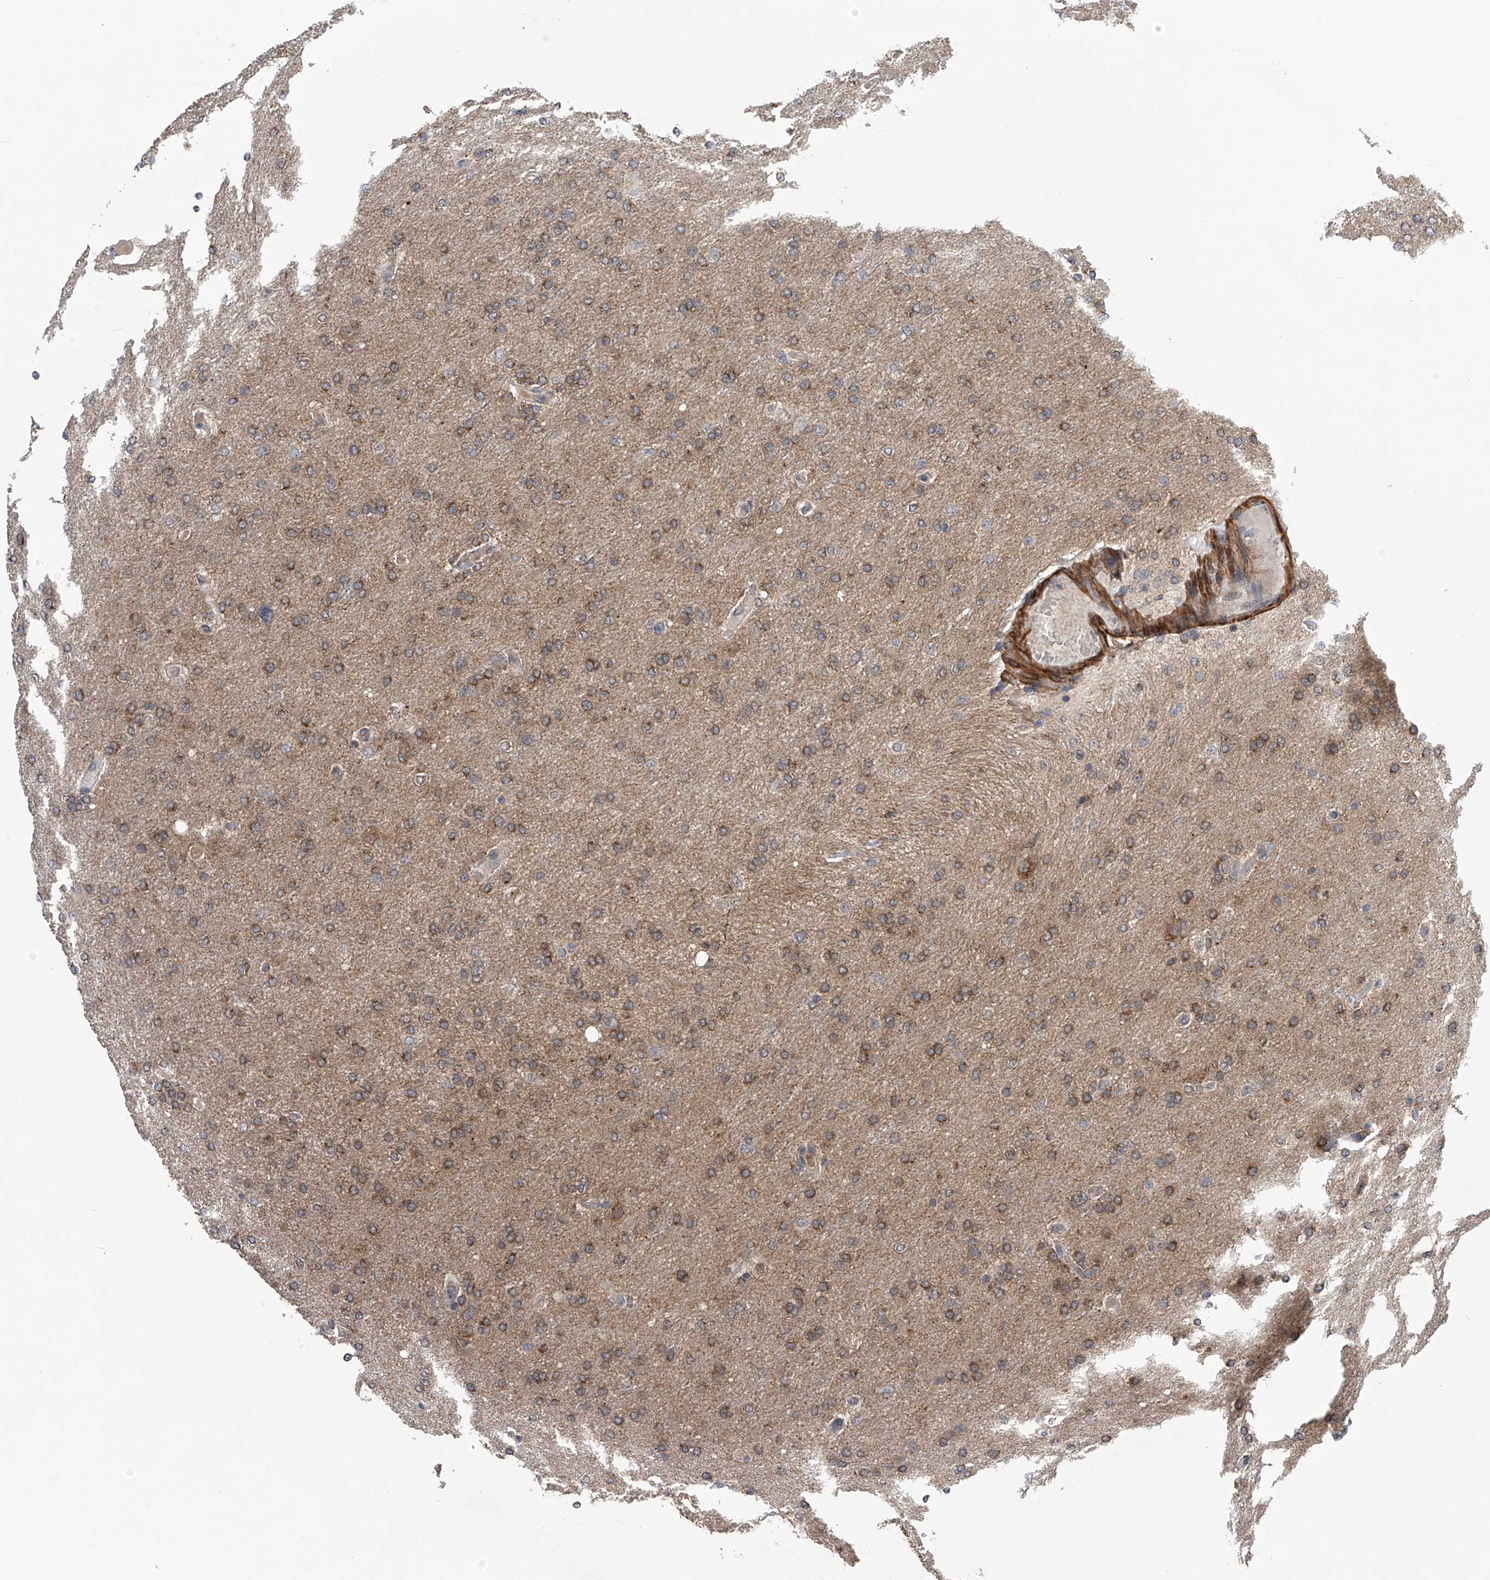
{"staining": {"intensity": "moderate", "quantity": "25%-75%", "location": "cytoplasmic/membranous"}, "tissue": "glioma", "cell_type": "Tumor cells", "image_type": "cancer", "snomed": [{"axis": "morphology", "description": "Glioma, malignant, High grade"}, {"axis": "topography", "description": "Cerebral cortex"}], "caption": "Immunohistochemical staining of human glioma demonstrates medium levels of moderate cytoplasmic/membranous positivity in approximately 25%-75% of tumor cells.", "gene": "SPOCK1", "patient": {"sex": "female", "age": 36}}